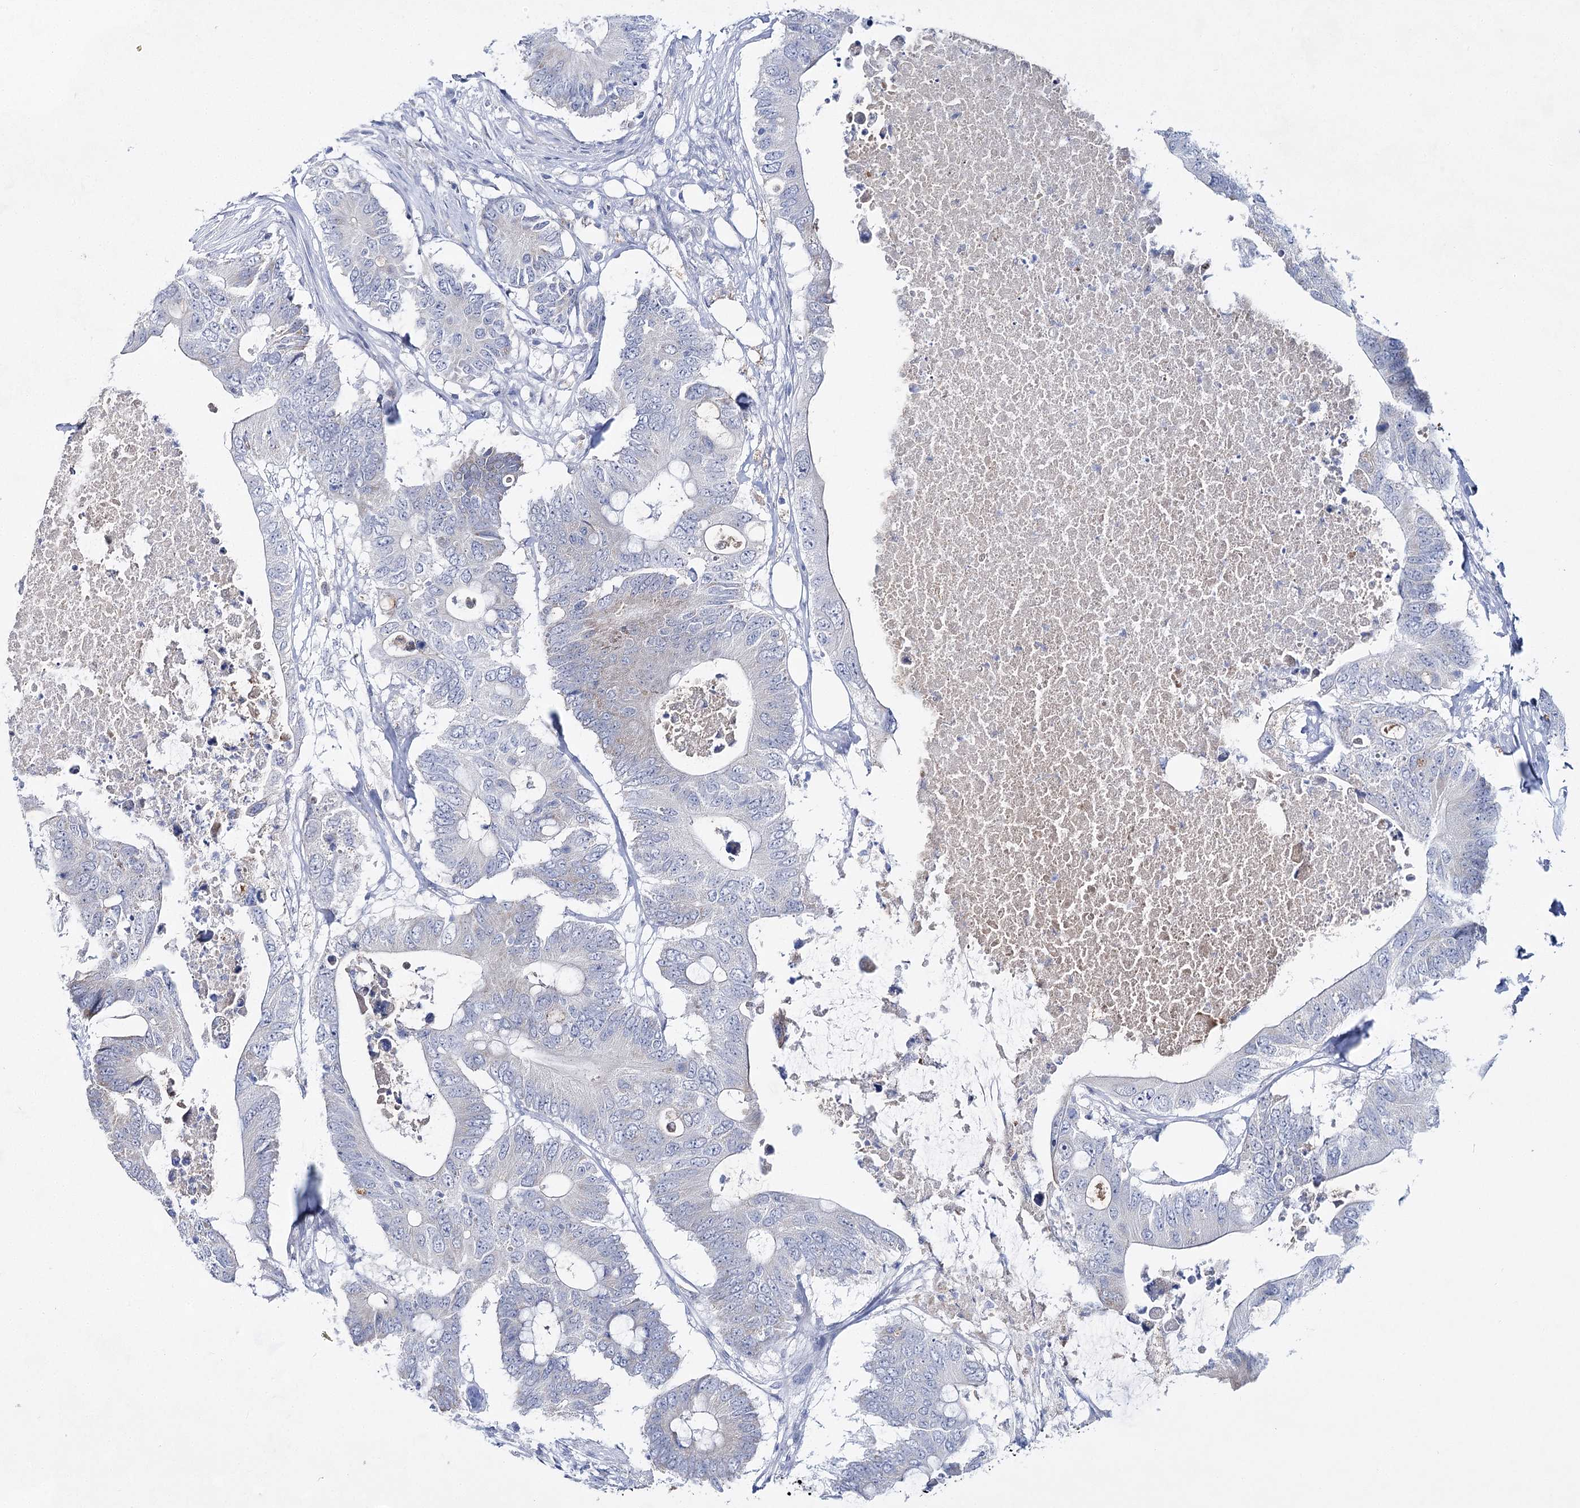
{"staining": {"intensity": "negative", "quantity": "none", "location": "none"}, "tissue": "colorectal cancer", "cell_type": "Tumor cells", "image_type": "cancer", "snomed": [{"axis": "morphology", "description": "Adenocarcinoma, NOS"}, {"axis": "topography", "description": "Colon"}], "caption": "Human colorectal adenocarcinoma stained for a protein using IHC displays no expression in tumor cells.", "gene": "BPHL", "patient": {"sex": "male", "age": 71}}